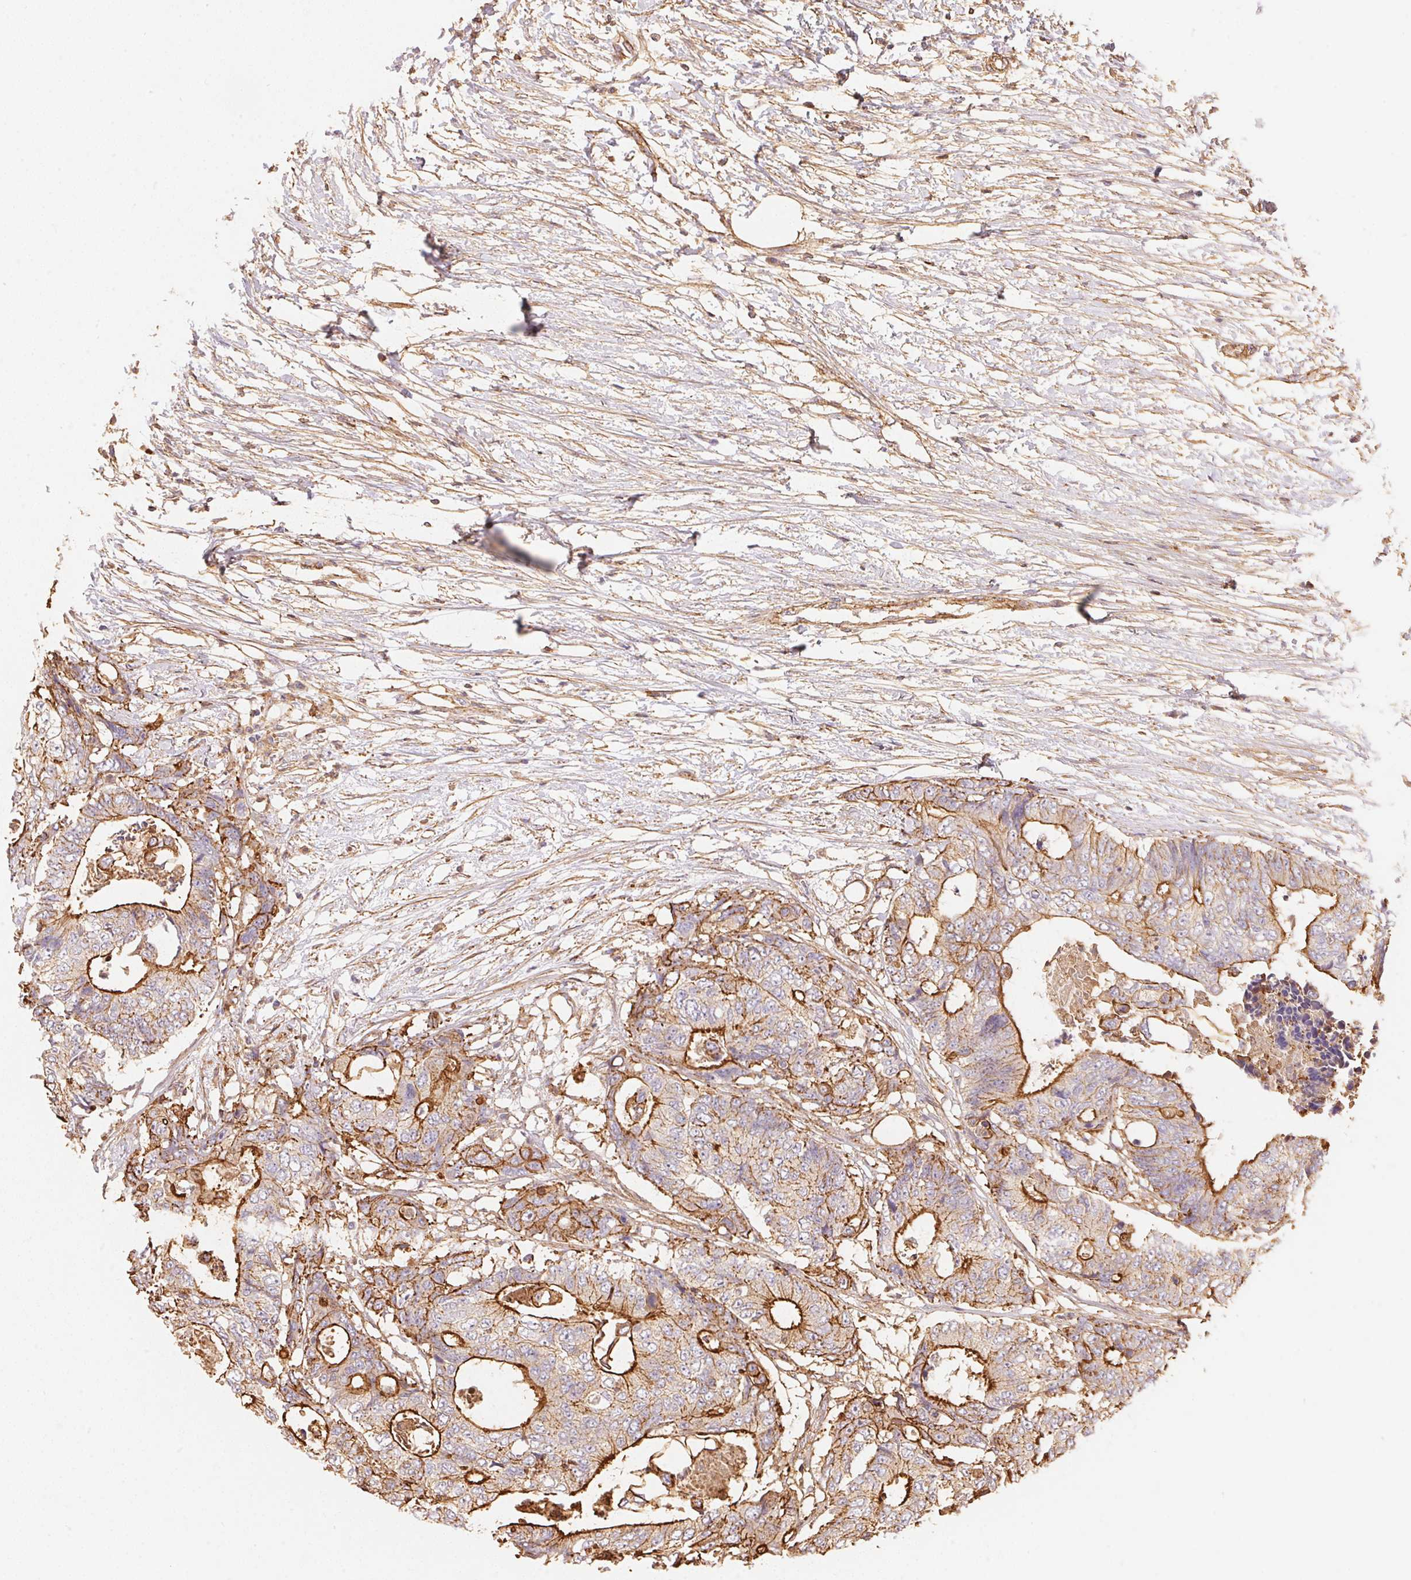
{"staining": {"intensity": "strong", "quantity": "25%-75%", "location": "cytoplasmic/membranous"}, "tissue": "colorectal cancer", "cell_type": "Tumor cells", "image_type": "cancer", "snomed": [{"axis": "morphology", "description": "Adenocarcinoma, NOS"}, {"axis": "topography", "description": "Colon"}], "caption": "IHC of colorectal cancer (adenocarcinoma) exhibits high levels of strong cytoplasmic/membranous staining in approximately 25%-75% of tumor cells. Nuclei are stained in blue.", "gene": "FRAS1", "patient": {"sex": "female", "age": 48}}